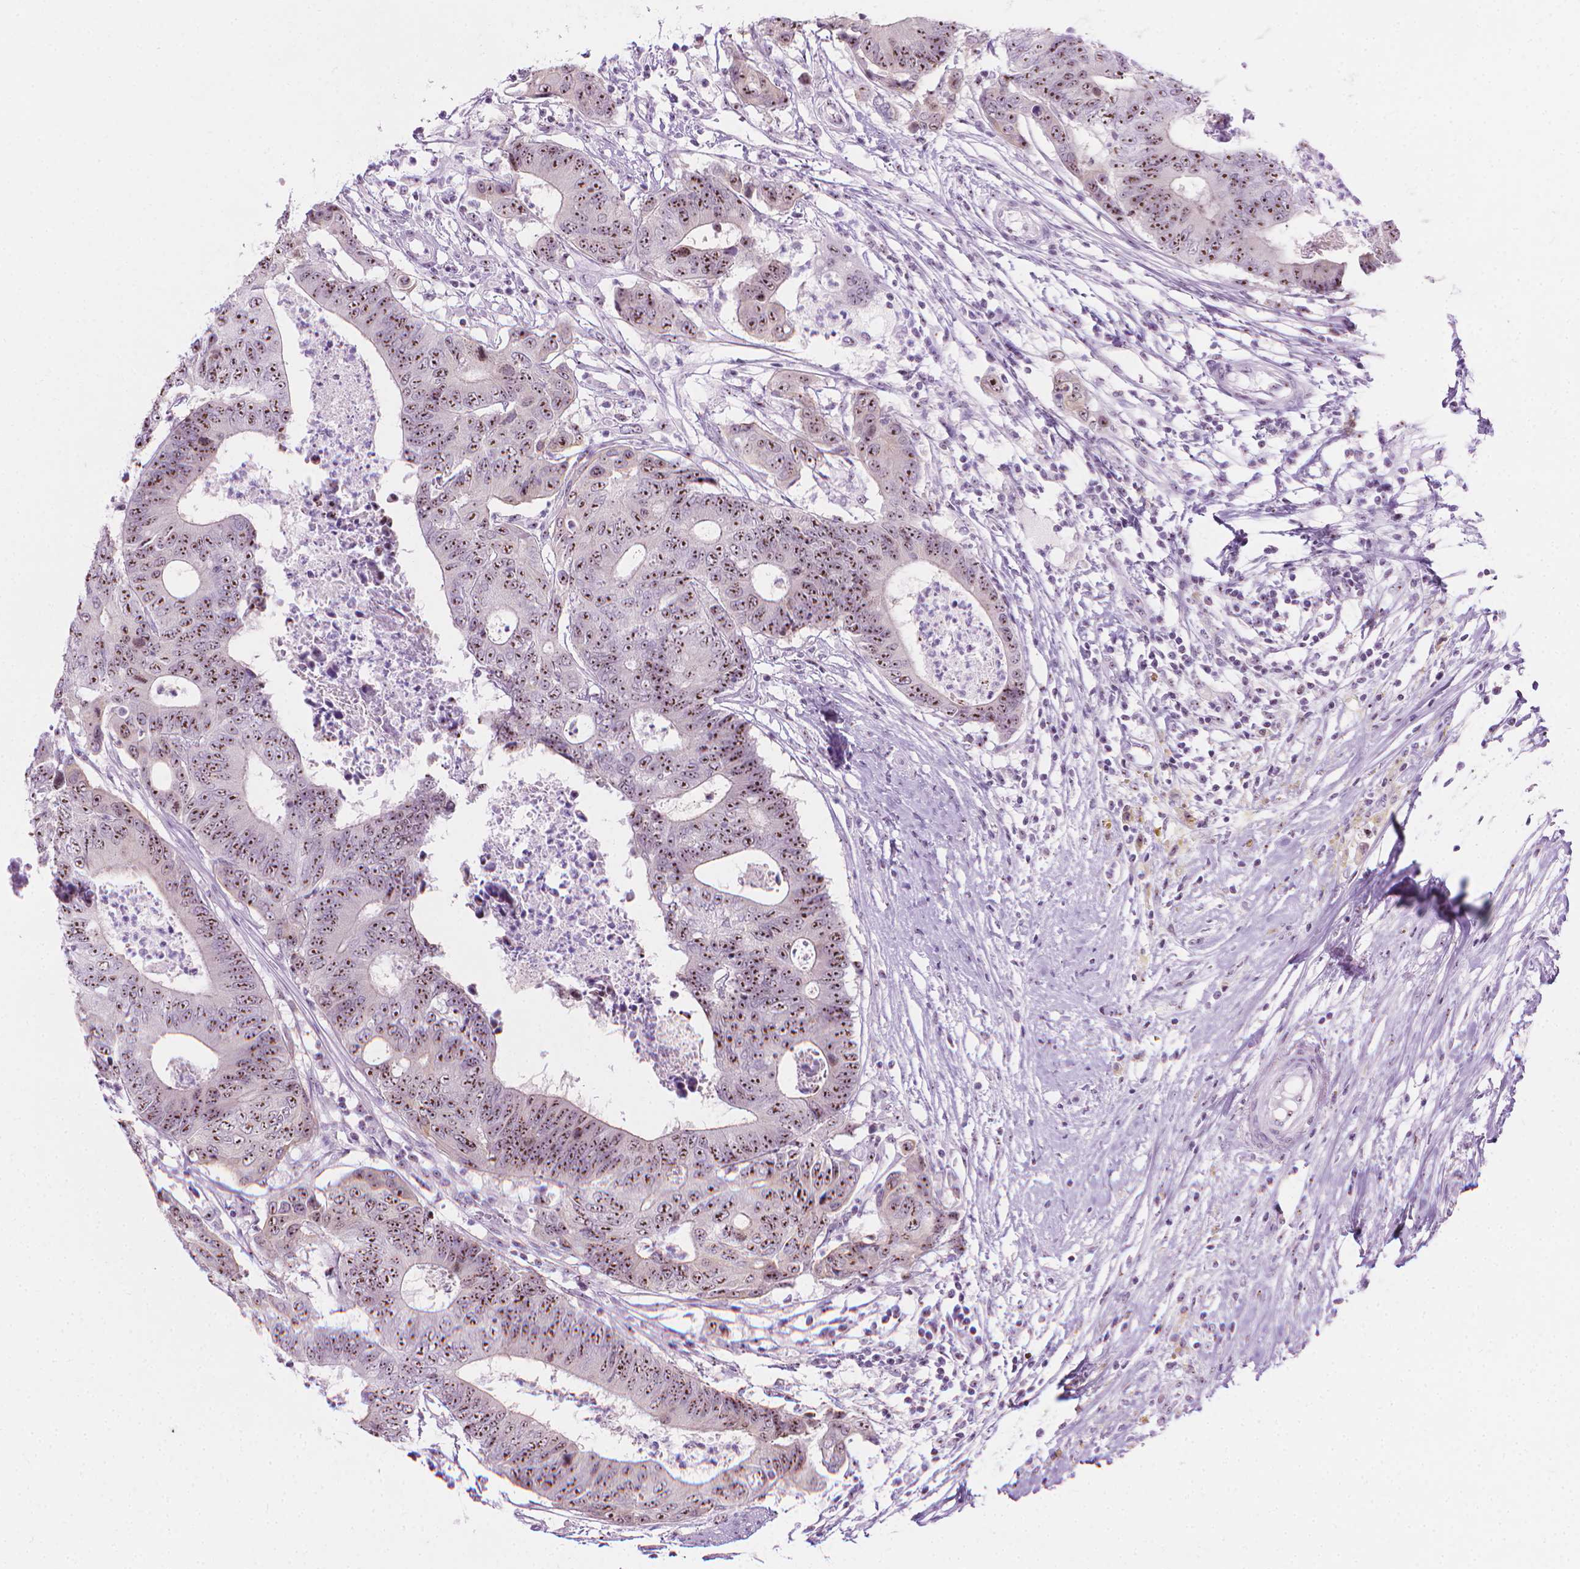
{"staining": {"intensity": "moderate", "quantity": ">75%", "location": "nuclear"}, "tissue": "colorectal cancer", "cell_type": "Tumor cells", "image_type": "cancer", "snomed": [{"axis": "morphology", "description": "Adenocarcinoma, NOS"}, {"axis": "topography", "description": "Colon"}], "caption": "Colorectal adenocarcinoma tissue reveals moderate nuclear expression in approximately >75% of tumor cells, visualized by immunohistochemistry.", "gene": "NOL7", "patient": {"sex": "female", "age": 48}}